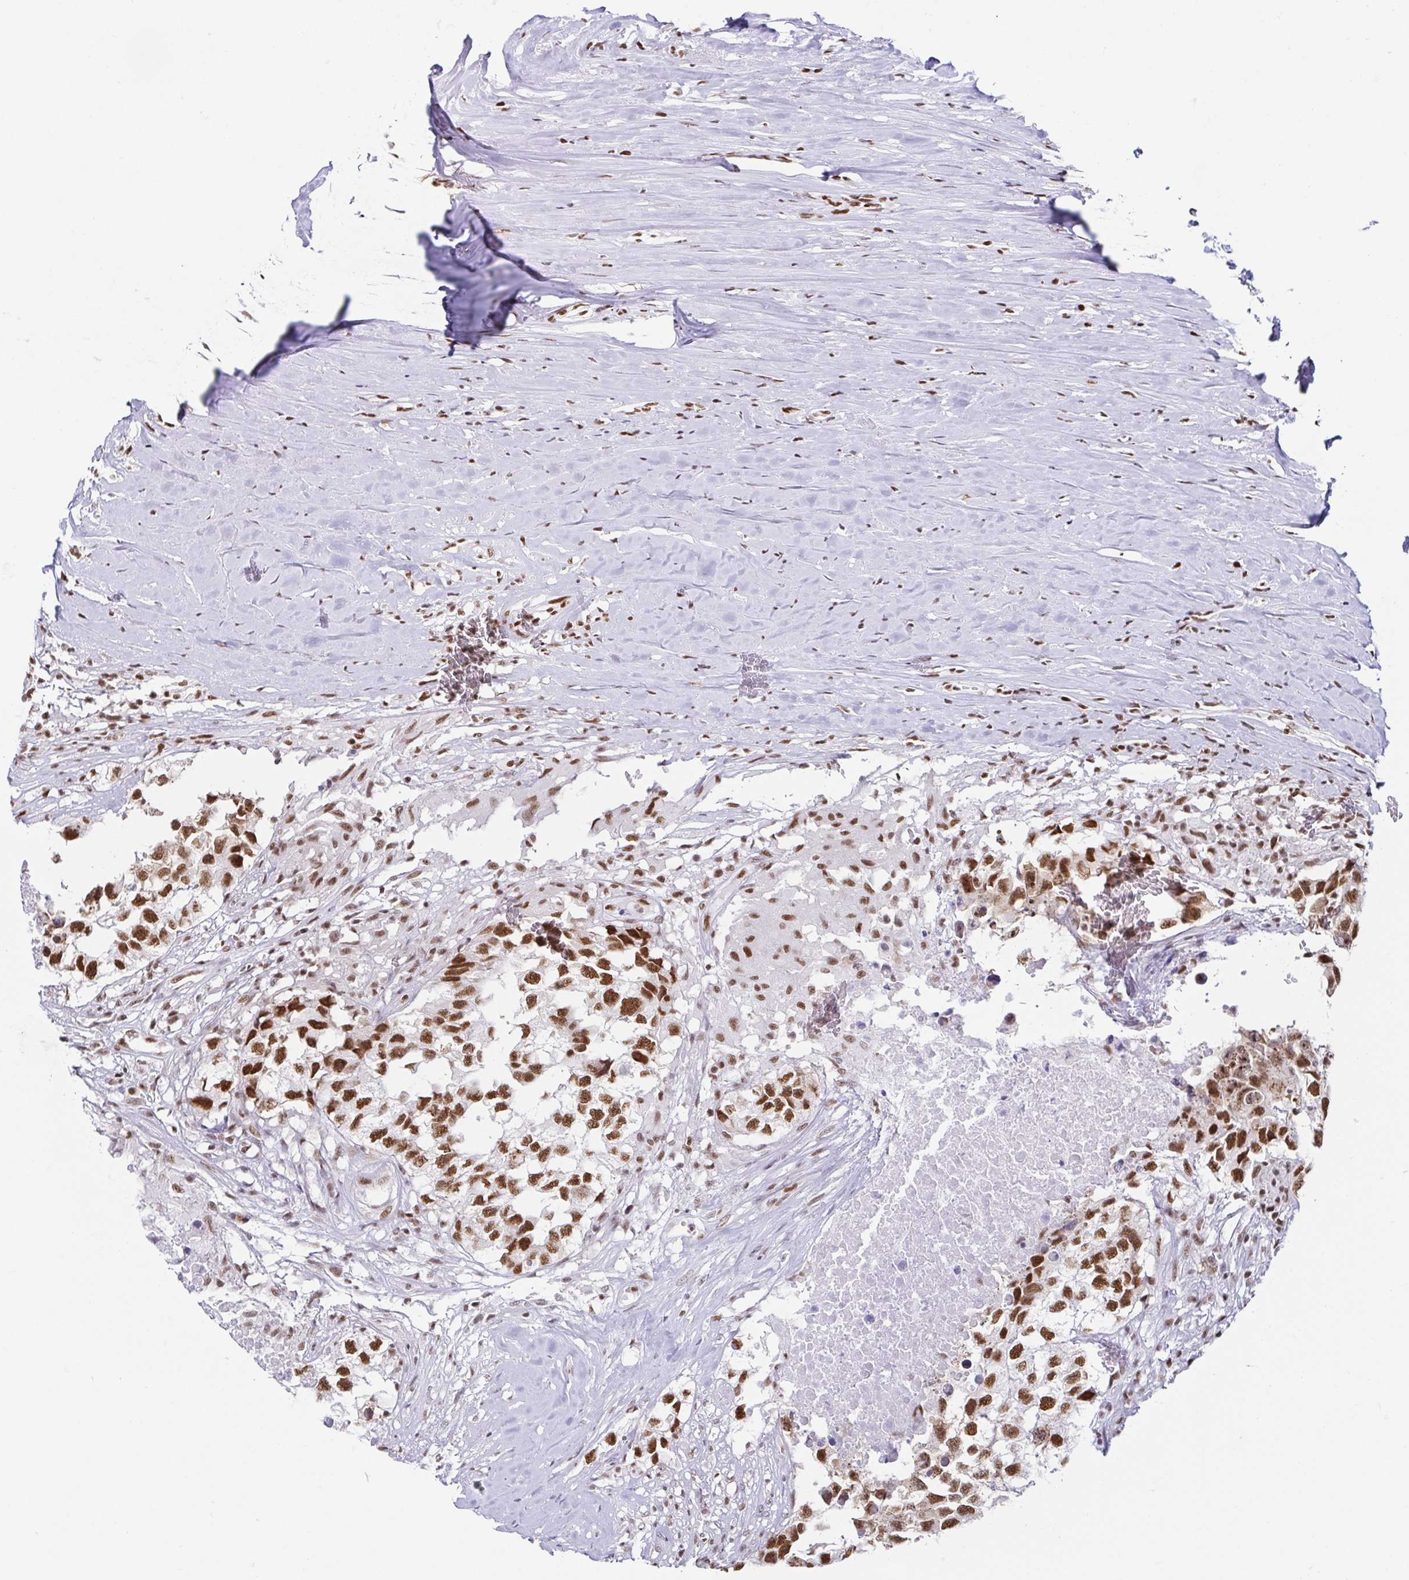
{"staining": {"intensity": "moderate", "quantity": ">75%", "location": "nuclear"}, "tissue": "testis cancer", "cell_type": "Tumor cells", "image_type": "cancer", "snomed": [{"axis": "morphology", "description": "Carcinoma, Embryonal, NOS"}, {"axis": "topography", "description": "Testis"}], "caption": "Immunohistochemical staining of testis cancer reveals moderate nuclear protein positivity in approximately >75% of tumor cells.", "gene": "EWSR1", "patient": {"sex": "male", "age": 83}}